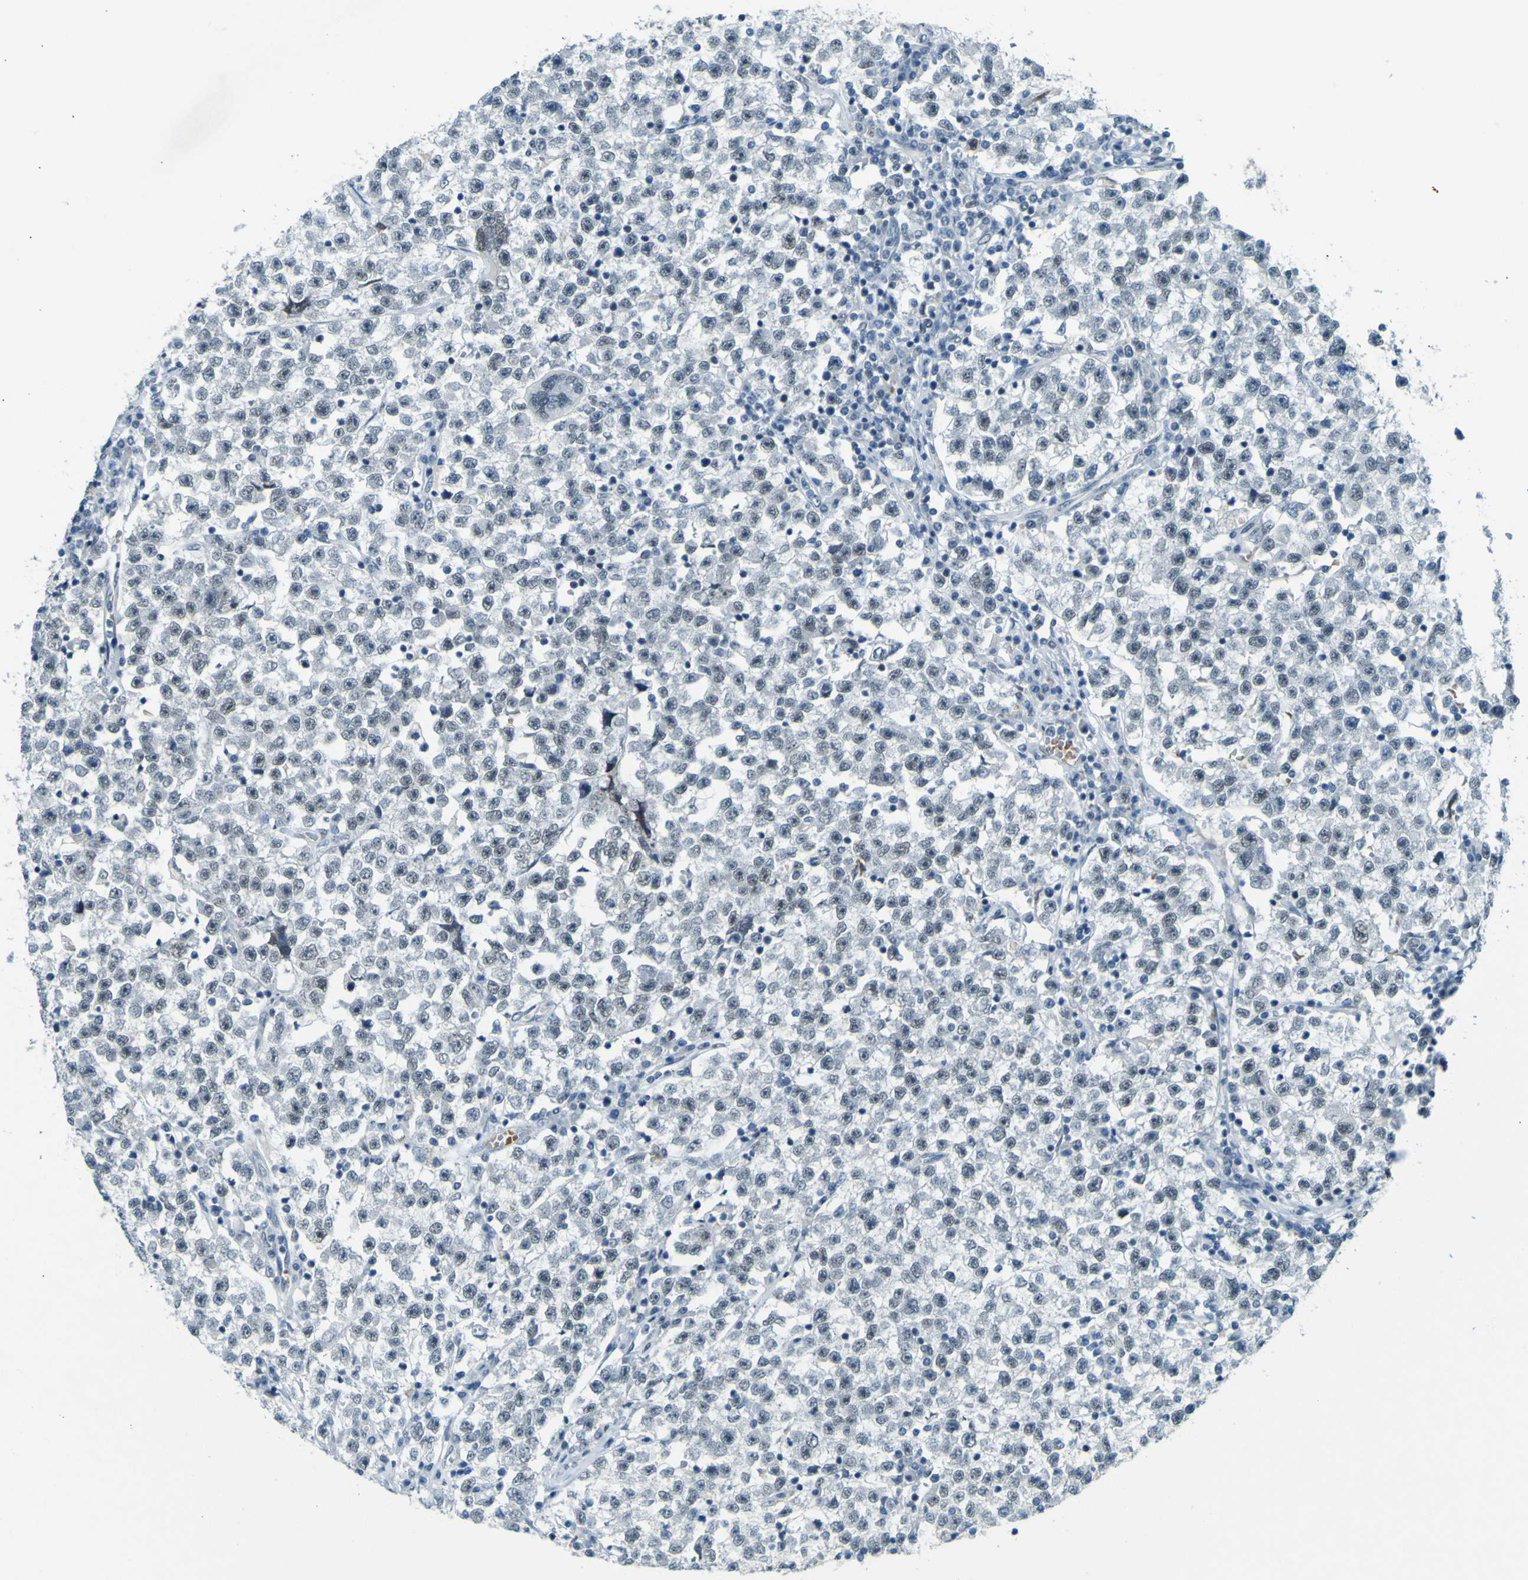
{"staining": {"intensity": "weak", "quantity": "<25%", "location": "nuclear"}, "tissue": "testis cancer", "cell_type": "Tumor cells", "image_type": "cancer", "snomed": [{"axis": "morphology", "description": "Seminoma, NOS"}, {"axis": "topography", "description": "Testis"}], "caption": "A histopathology image of human testis cancer (seminoma) is negative for staining in tumor cells. (DAB immunohistochemistry, high magnification).", "gene": "CEBPG", "patient": {"sex": "male", "age": 22}}